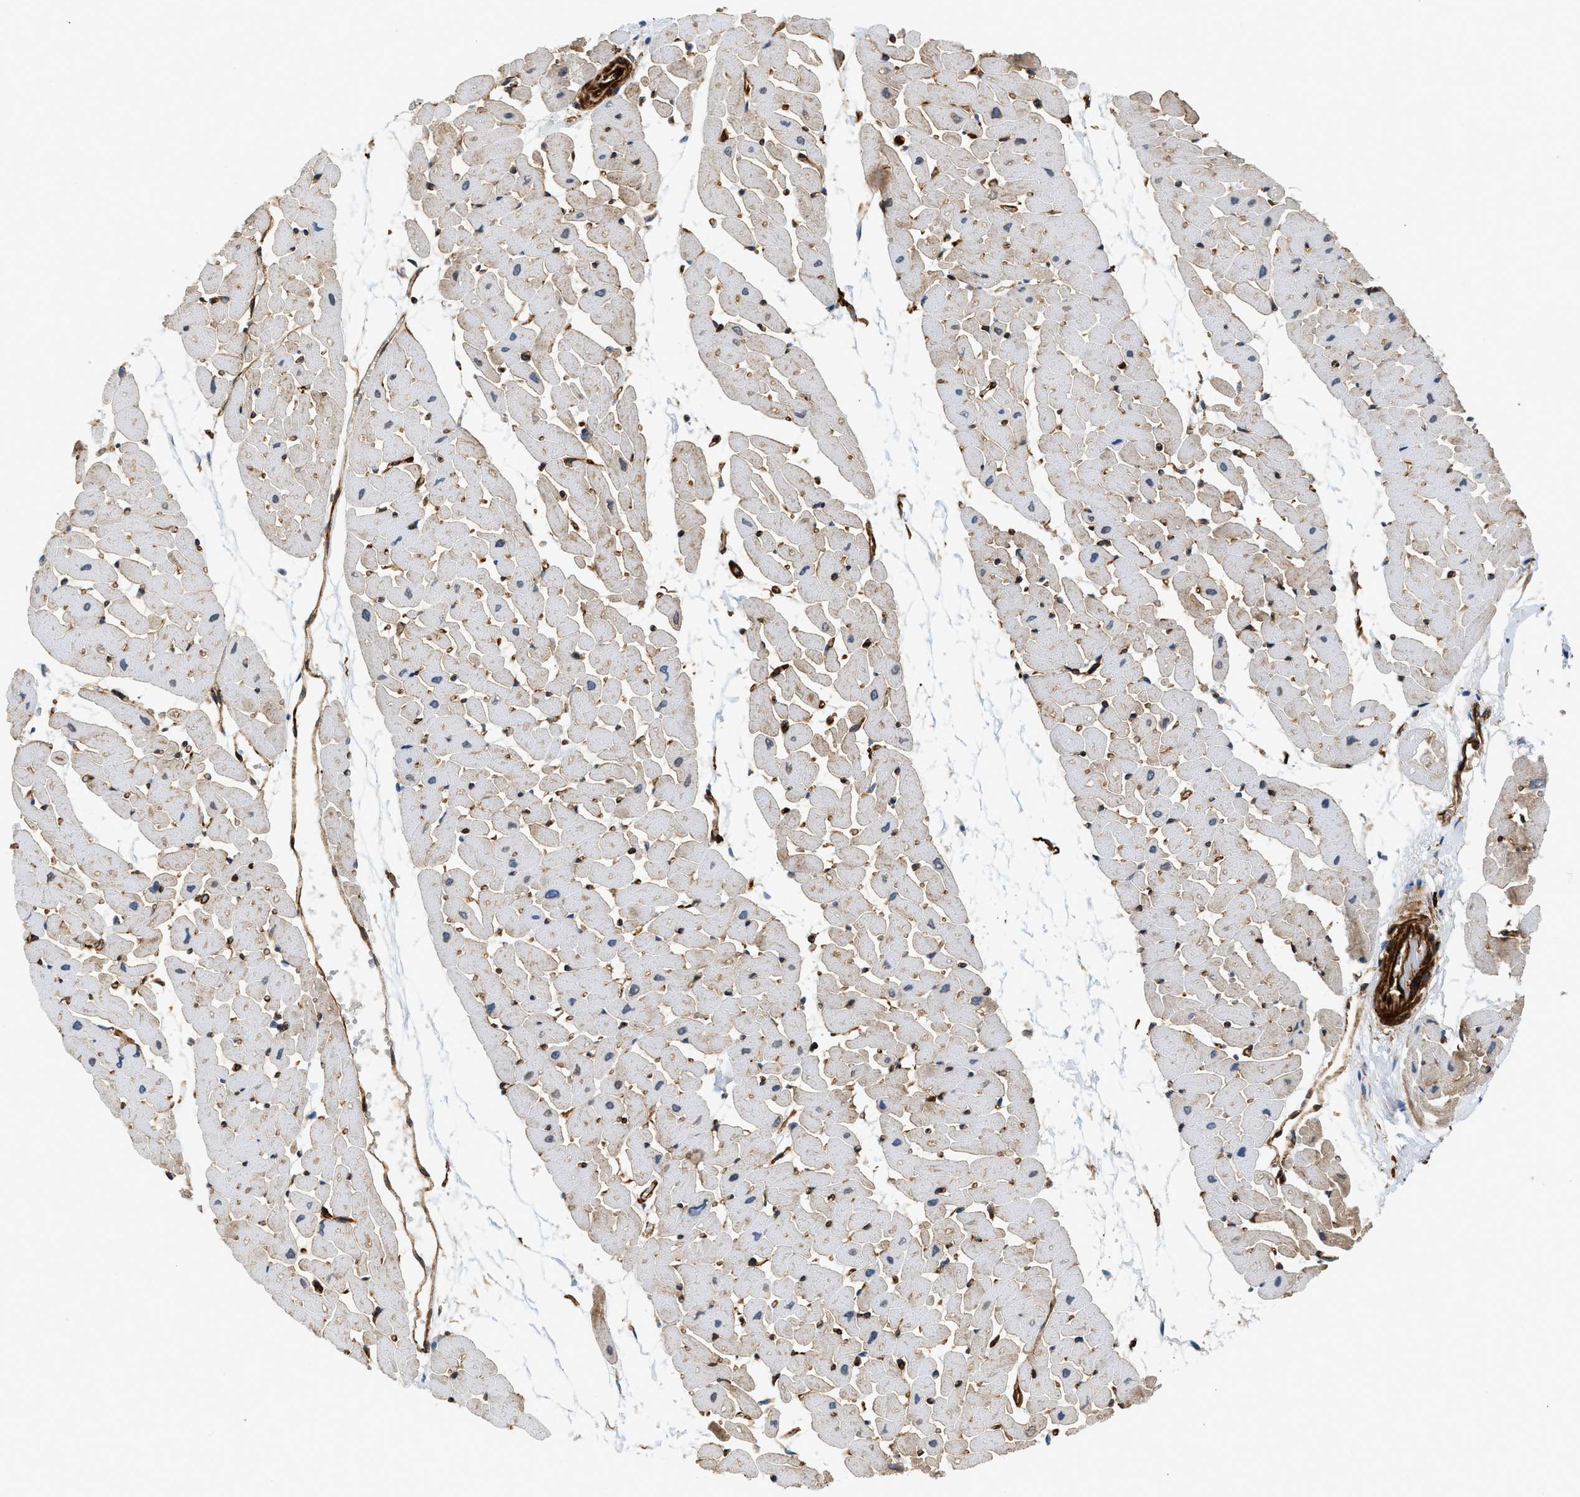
{"staining": {"intensity": "weak", "quantity": "25%-75%", "location": "cytoplasmic/membranous"}, "tissue": "heart muscle", "cell_type": "Cardiomyocytes", "image_type": "normal", "snomed": [{"axis": "morphology", "description": "Normal tissue, NOS"}, {"axis": "topography", "description": "Heart"}], "caption": "An immunohistochemistry histopathology image of normal tissue is shown. Protein staining in brown highlights weak cytoplasmic/membranous positivity in heart muscle within cardiomyocytes. The protein is shown in brown color, while the nuclei are stained blue.", "gene": "HIP1", "patient": {"sex": "female", "age": 19}}